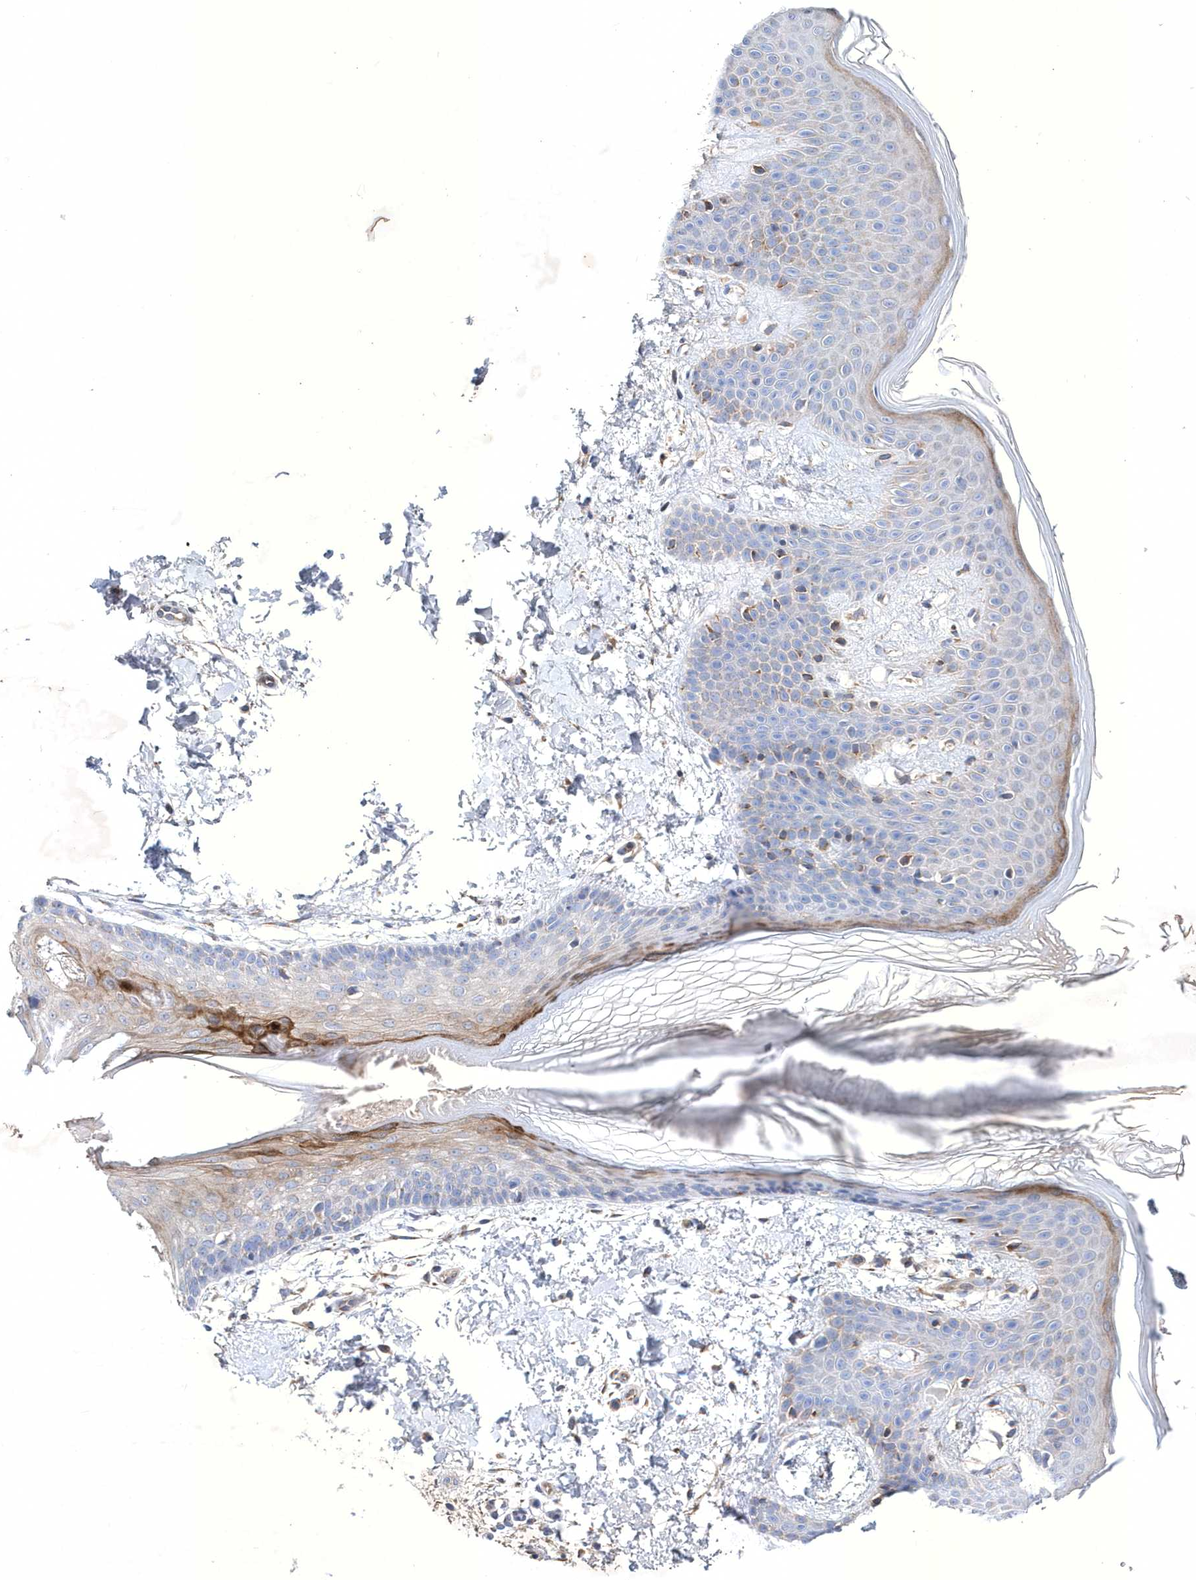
{"staining": {"intensity": "moderate", "quantity": "25%-75%", "location": "cytoplasmic/membranous"}, "tissue": "skin", "cell_type": "Fibroblasts", "image_type": "normal", "snomed": [{"axis": "morphology", "description": "Normal tissue, NOS"}, {"axis": "topography", "description": "Skin"}], "caption": "Skin stained with DAB IHC displays medium levels of moderate cytoplasmic/membranous expression in about 25%-75% of fibroblasts.", "gene": "METTL8", "patient": {"sex": "male", "age": 36}}